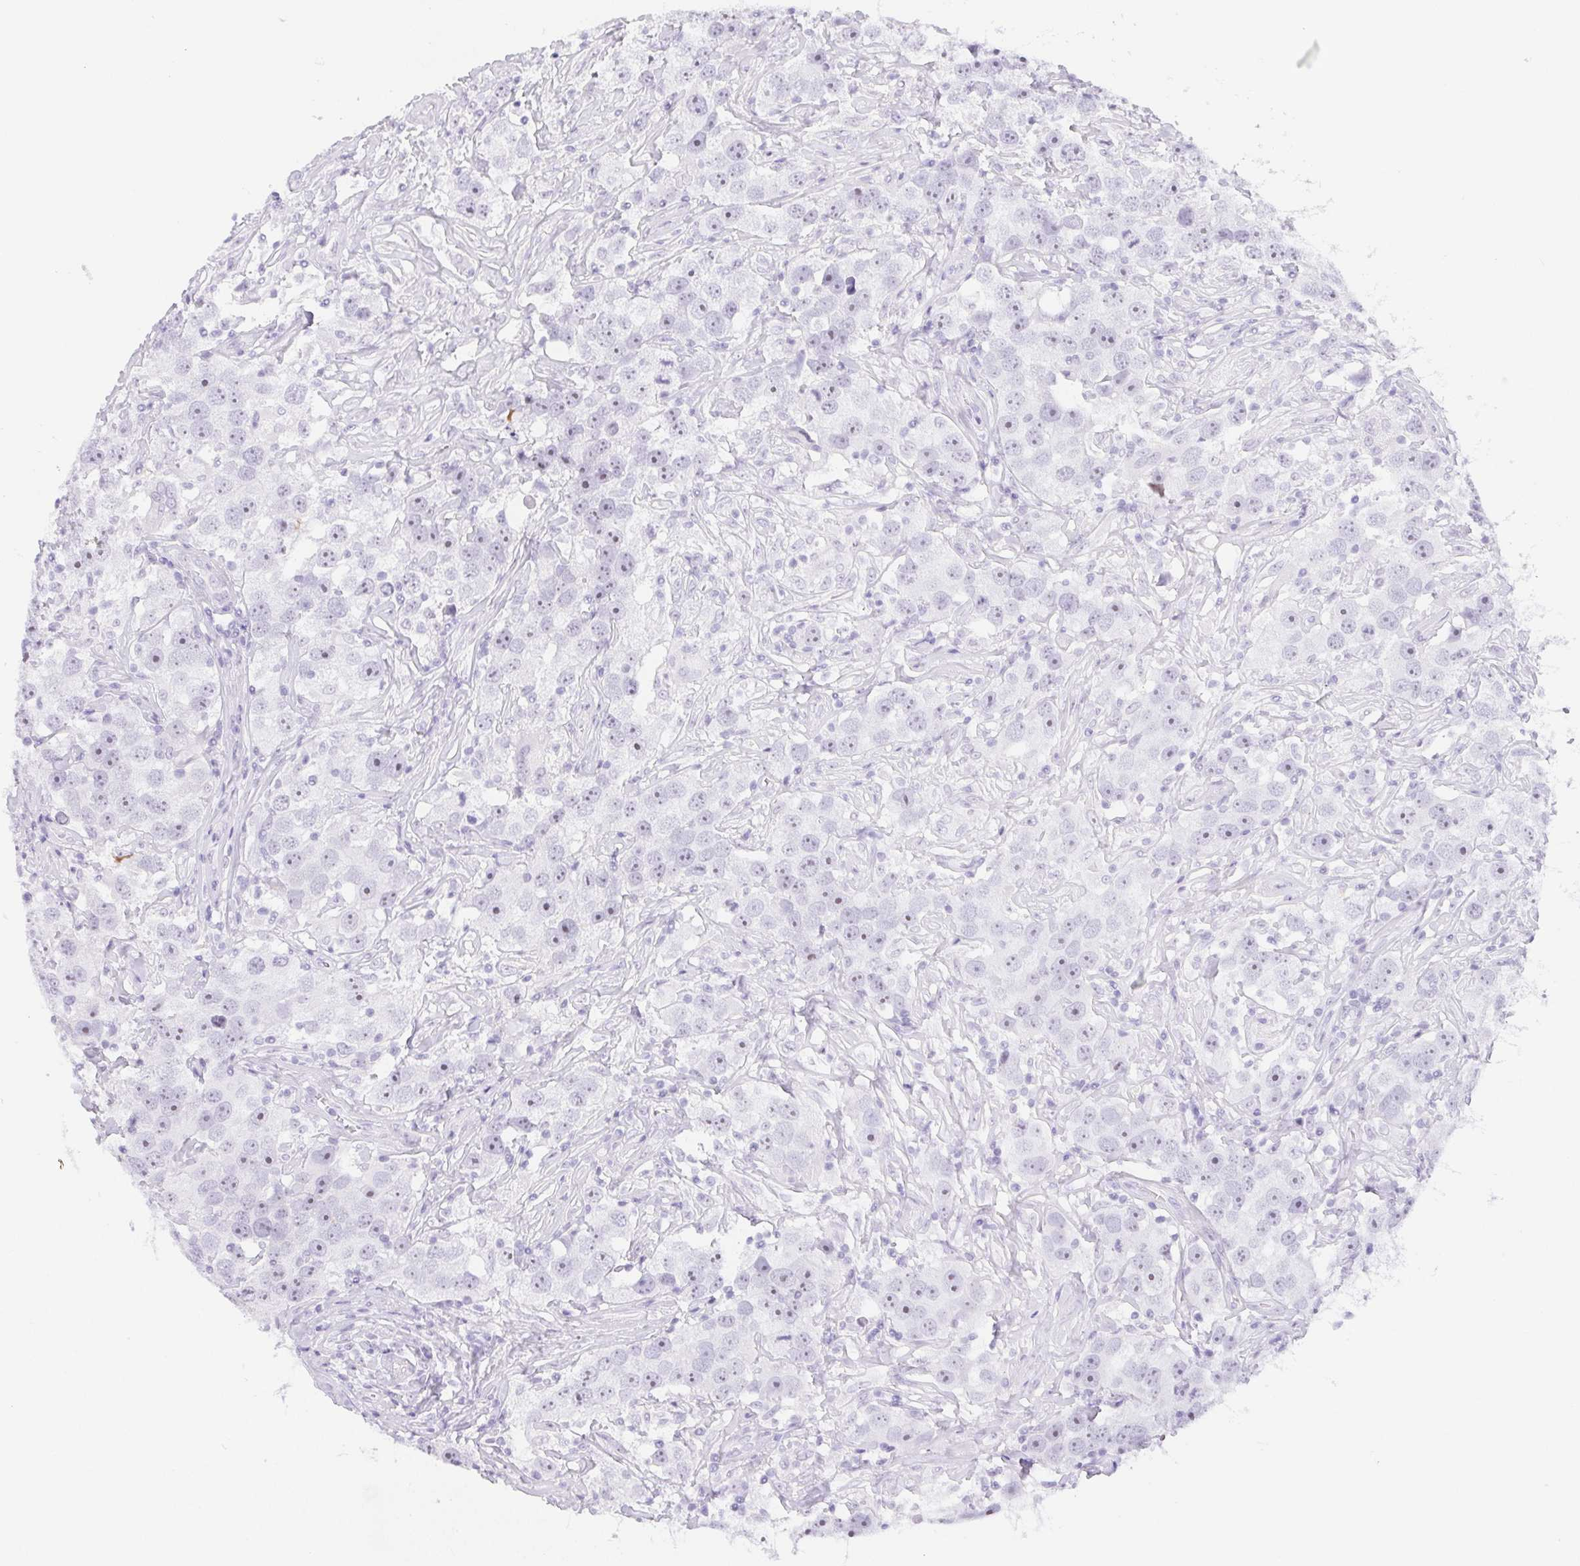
{"staining": {"intensity": "negative", "quantity": "none", "location": "none"}, "tissue": "testis cancer", "cell_type": "Tumor cells", "image_type": "cancer", "snomed": [{"axis": "morphology", "description": "Seminoma, NOS"}, {"axis": "topography", "description": "Testis"}], "caption": "Tumor cells show no significant protein positivity in testis seminoma.", "gene": "ST8SIA3", "patient": {"sex": "male", "age": 49}}